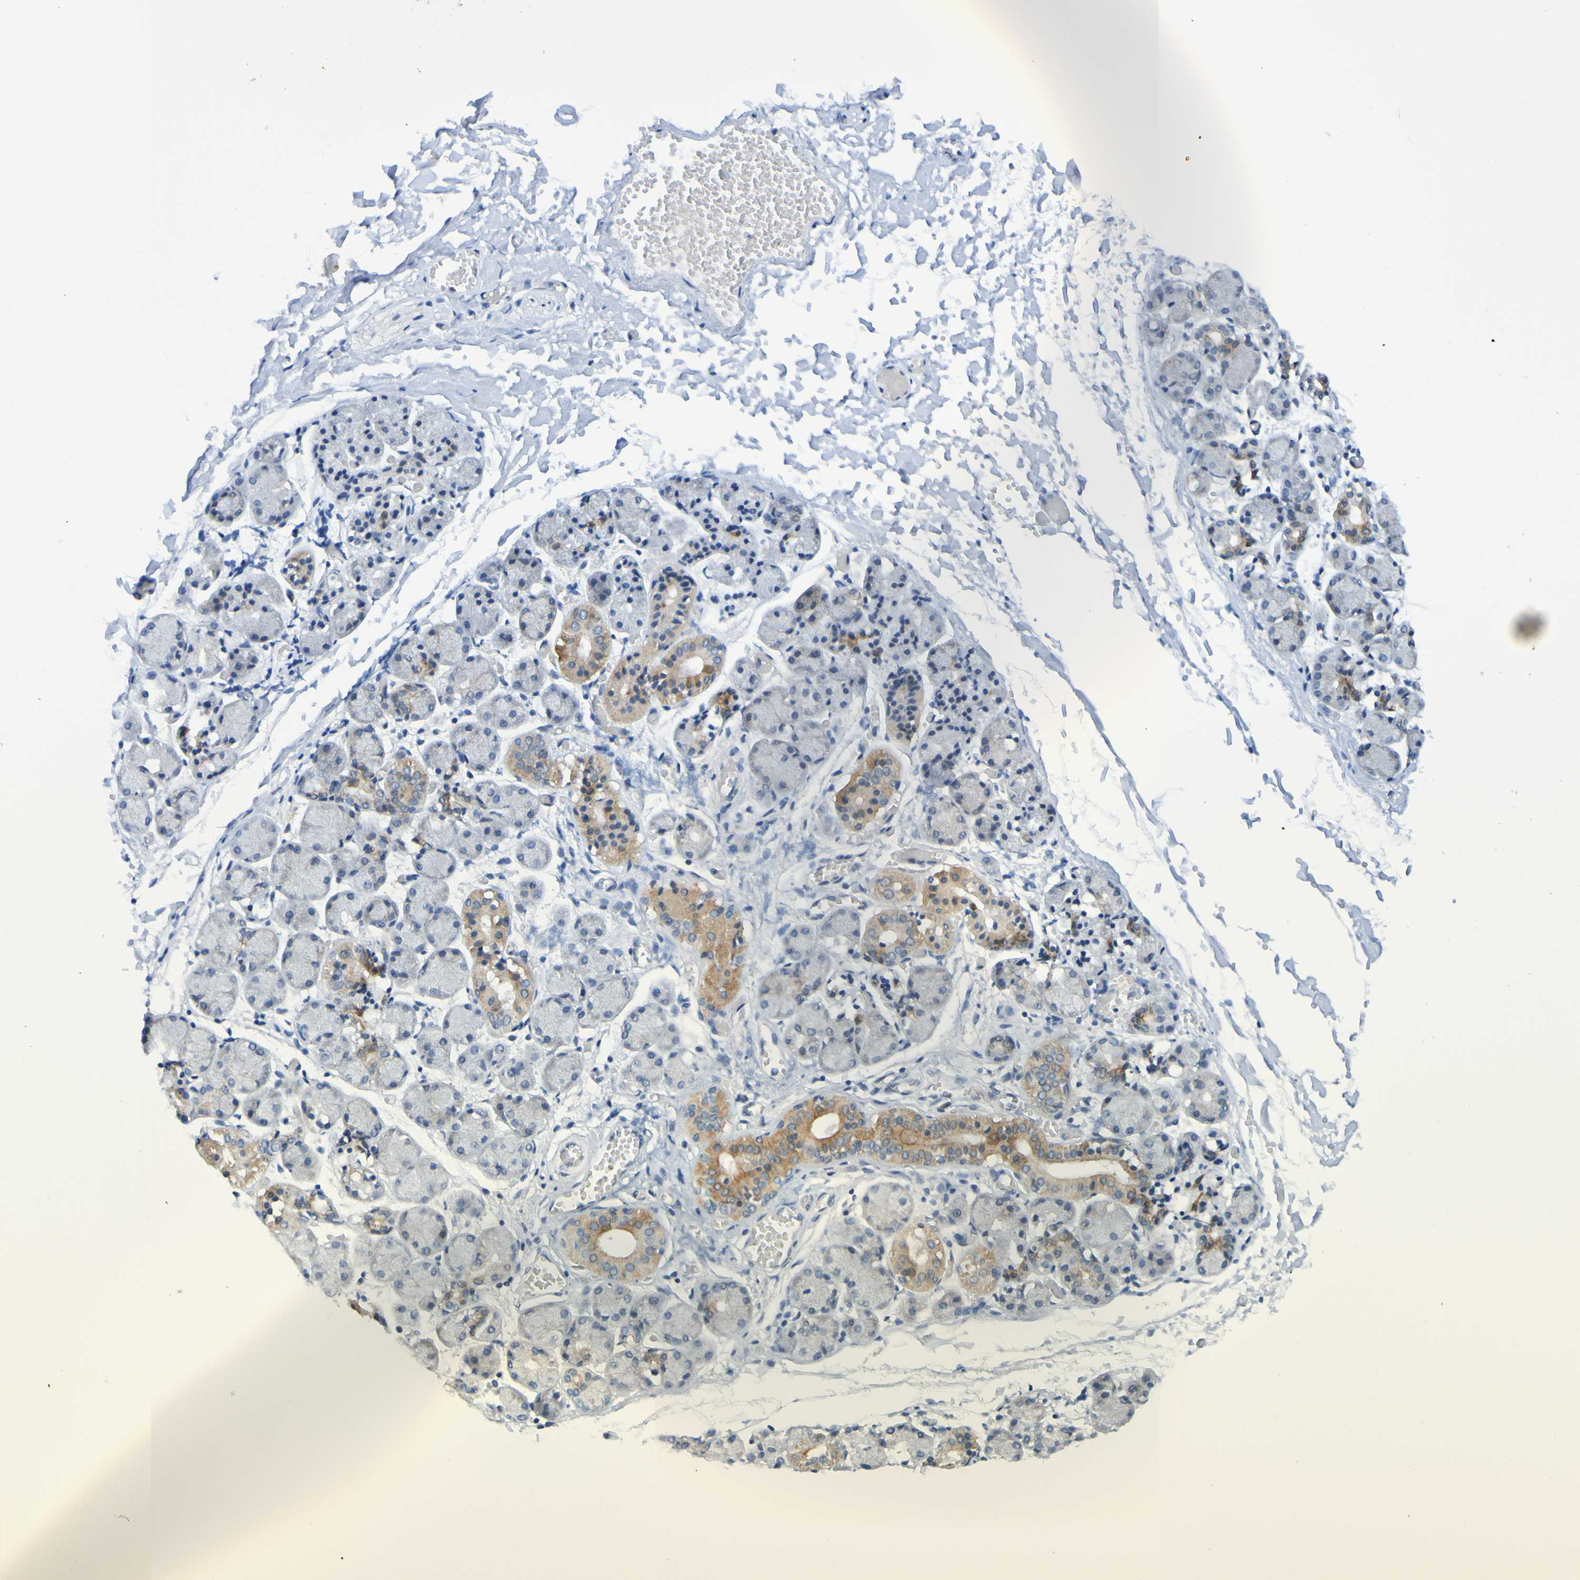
{"staining": {"intensity": "moderate", "quantity": "25%-75%", "location": "cytoplasmic/membranous"}, "tissue": "salivary gland", "cell_type": "Glandular cells", "image_type": "normal", "snomed": [{"axis": "morphology", "description": "Normal tissue, NOS"}, {"axis": "topography", "description": "Salivary gland"}], "caption": "This photomicrograph reveals immunohistochemistry (IHC) staining of benign salivary gland, with medium moderate cytoplasmic/membranous staining in about 25%-75% of glandular cells.", "gene": "VMA21", "patient": {"sex": "female", "age": 24}}